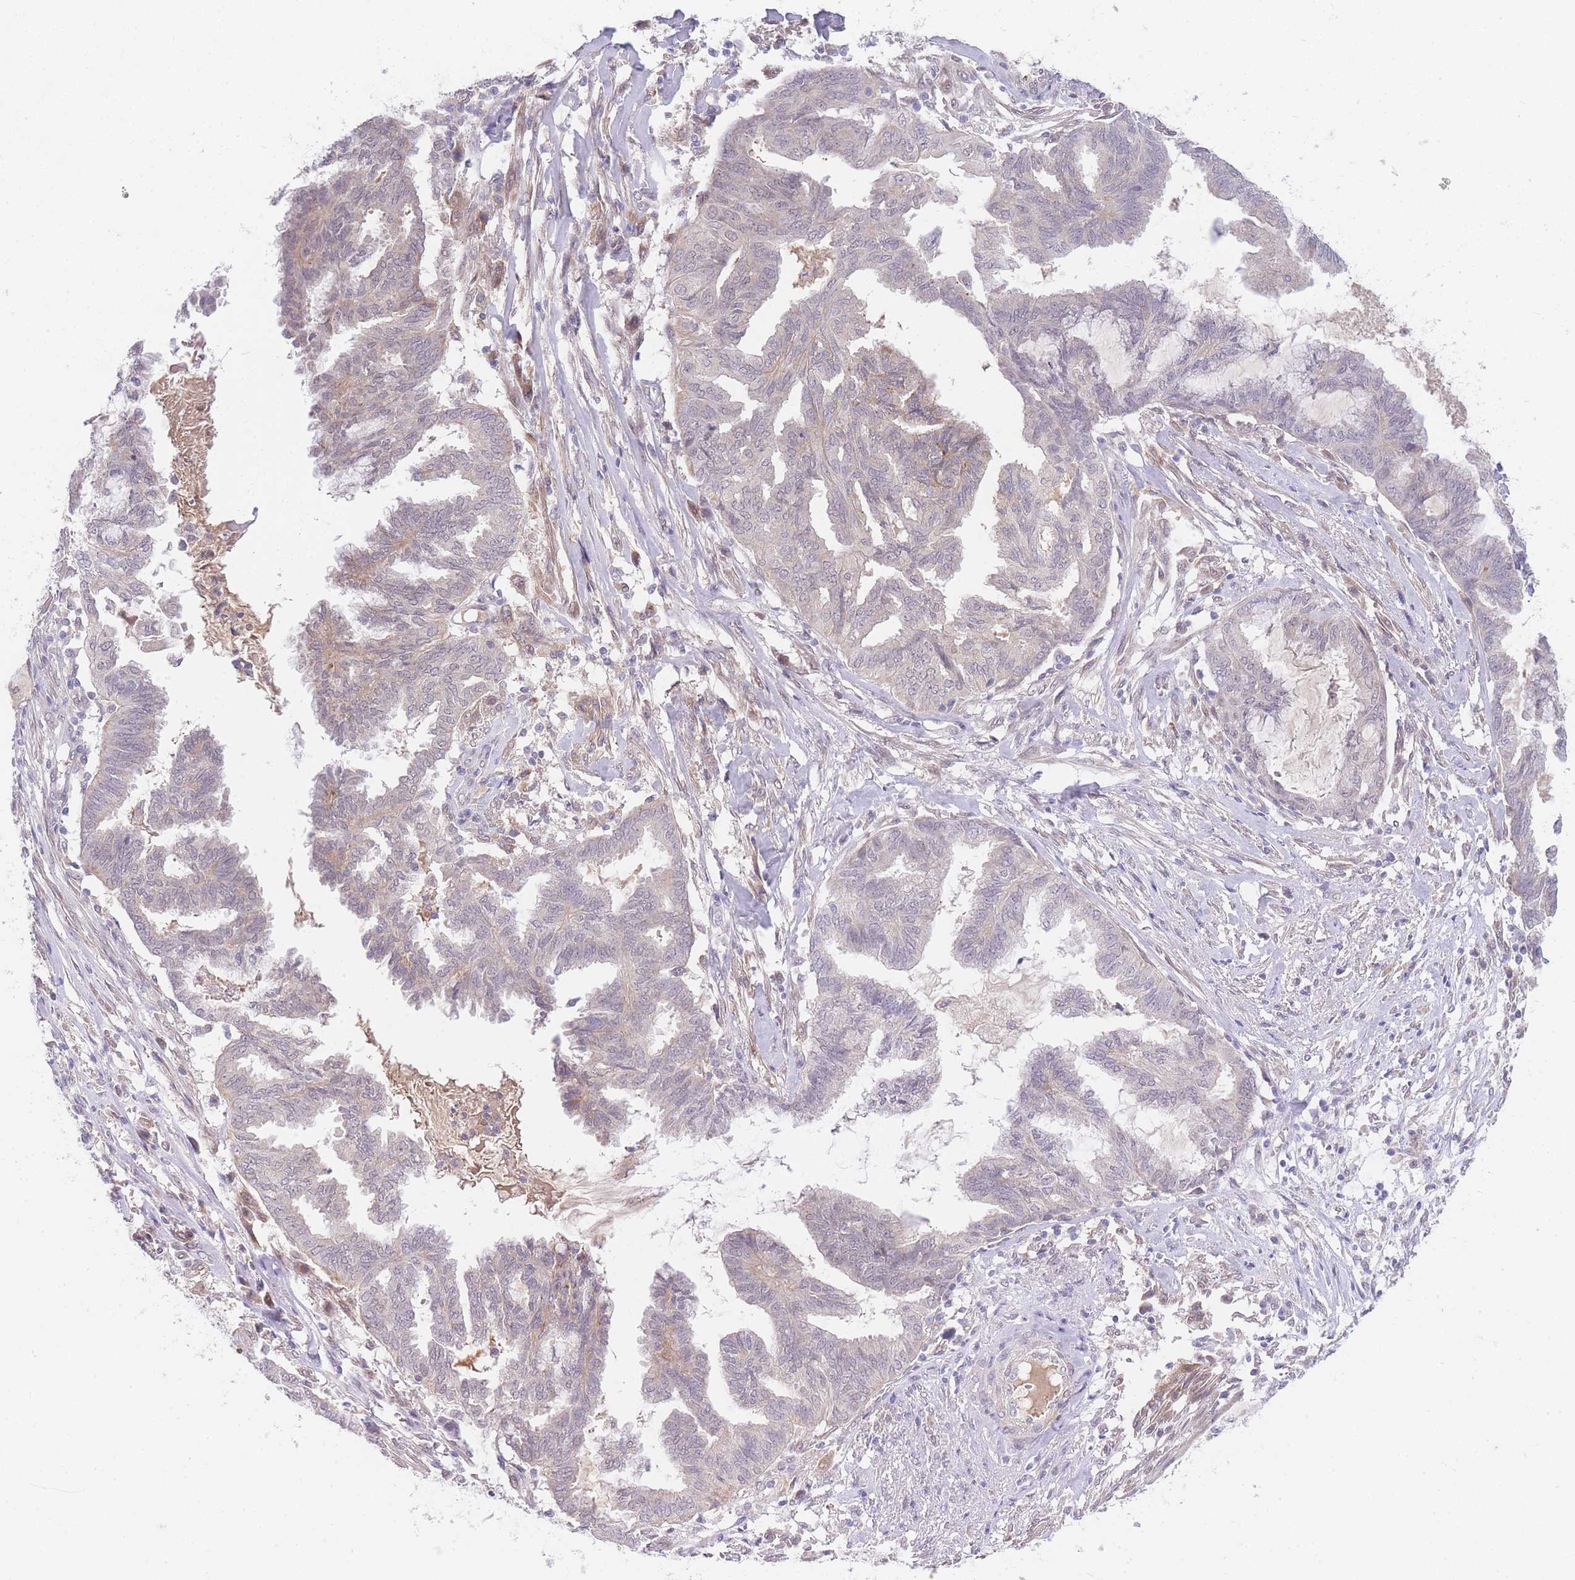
{"staining": {"intensity": "negative", "quantity": "none", "location": "none"}, "tissue": "endometrial cancer", "cell_type": "Tumor cells", "image_type": "cancer", "snomed": [{"axis": "morphology", "description": "Adenocarcinoma, NOS"}, {"axis": "topography", "description": "Endometrium"}], "caption": "Immunohistochemical staining of human adenocarcinoma (endometrial) demonstrates no significant positivity in tumor cells. Brightfield microscopy of immunohistochemistry stained with DAB (brown) and hematoxylin (blue), captured at high magnification.", "gene": "SLC25A33", "patient": {"sex": "female", "age": 86}}